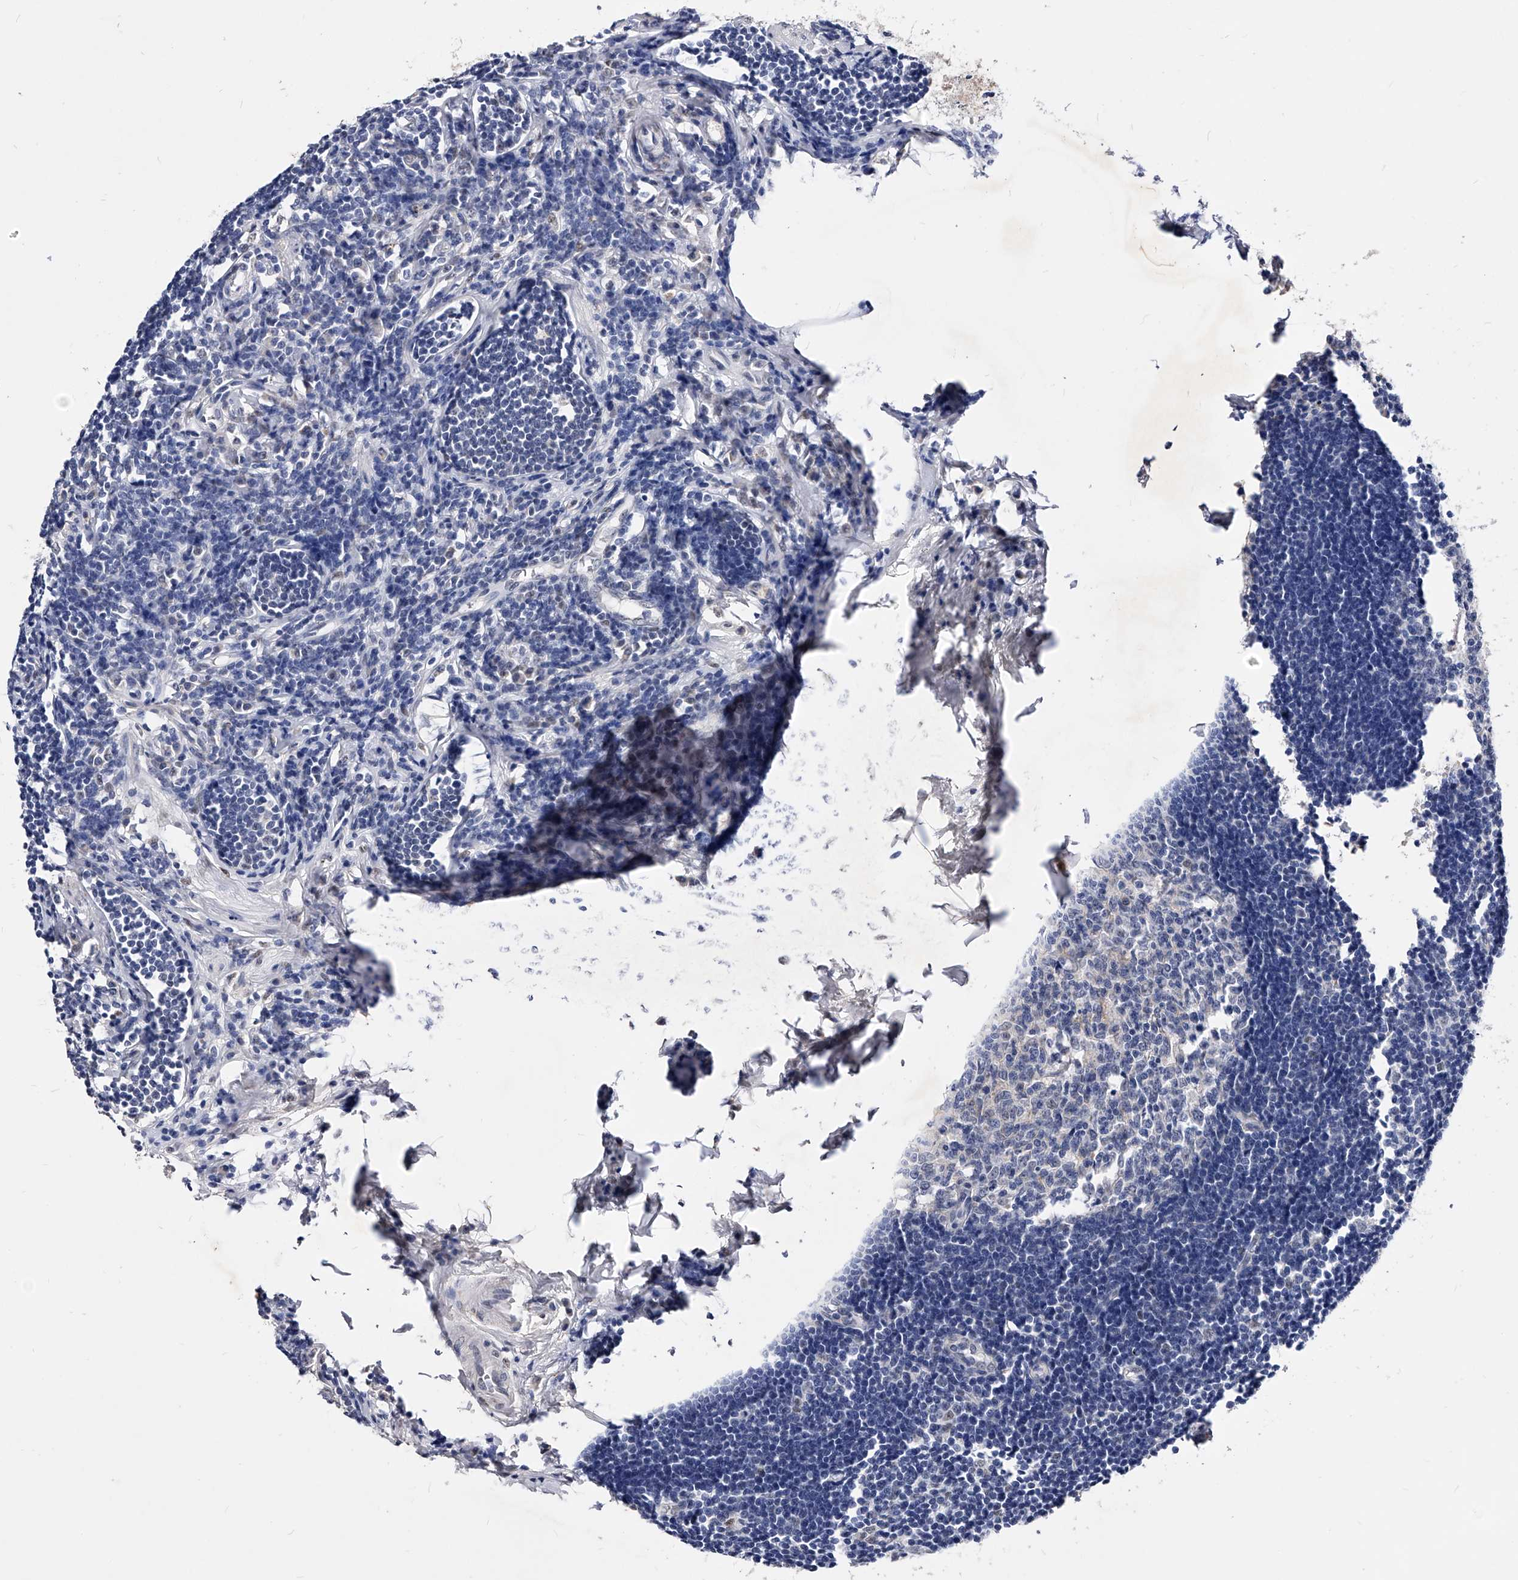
{"staining": {"intensity": "weak", "quantity": "25%-75%", "location": "nuclear"}, "tissue": "appendix", "cell_type": "Glandular cells", "image_type": "normal", "snomed": [{"axis": "morphology", "description": "Normal tissue, NOS"}, {"axis": "topography", "description": "Appendix"}], "caption": "This image reveals immunohistochemistry (IHC) staining of benign appendix, with low weak nuclear positivity in approximately 25%-75% of glandular cells.", "gene": "ZNF529", "patient": {"sex": "female", "age": 54}}